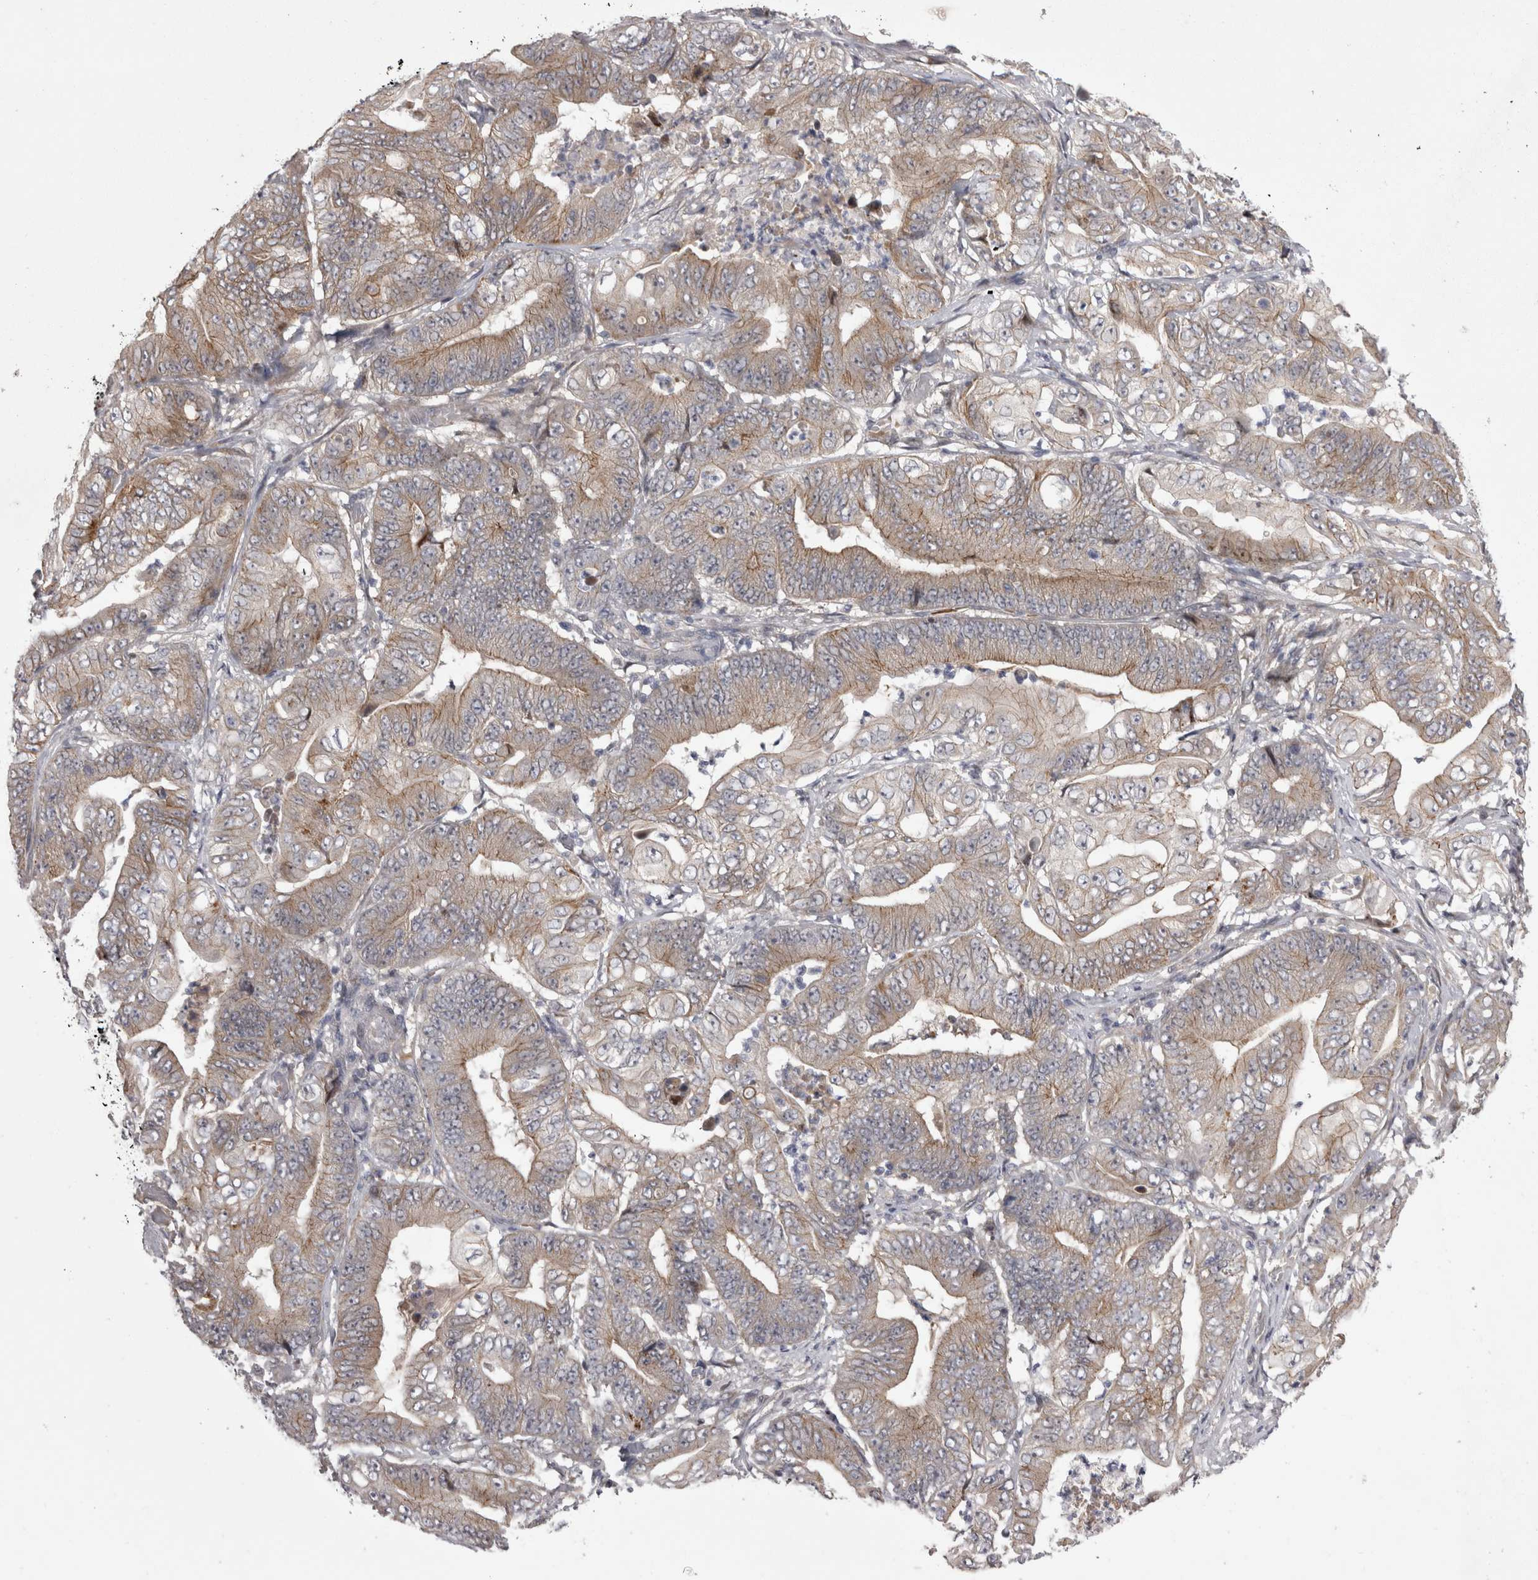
{"staining": {"intensity": "weak", "quantity": ">75%", "location": "cytoplasmic/membranous"}, "tissue": "stomach cancer", "cell_type": "Tumor cells", "image_type": "cancer", "snomed": [{"axis": "morphology", "description": "Adenocarcinoma, NOS"}, {"axis": "topography", "description": "Stomach"}], "caption": "Stomach cancer was stained to show a protein in brown. There is low levels of weak cytoplasmic/membranous positivity in approximately >75% of tumor cells. The staining is performed using DAB (3,3'-diaminobenzidine) brown chromogen to label protein expression. The nuclei are counter-stained blue using hematoxylin.", "gene": "NENF", "patient": {"sex": "female", "age": 73}}